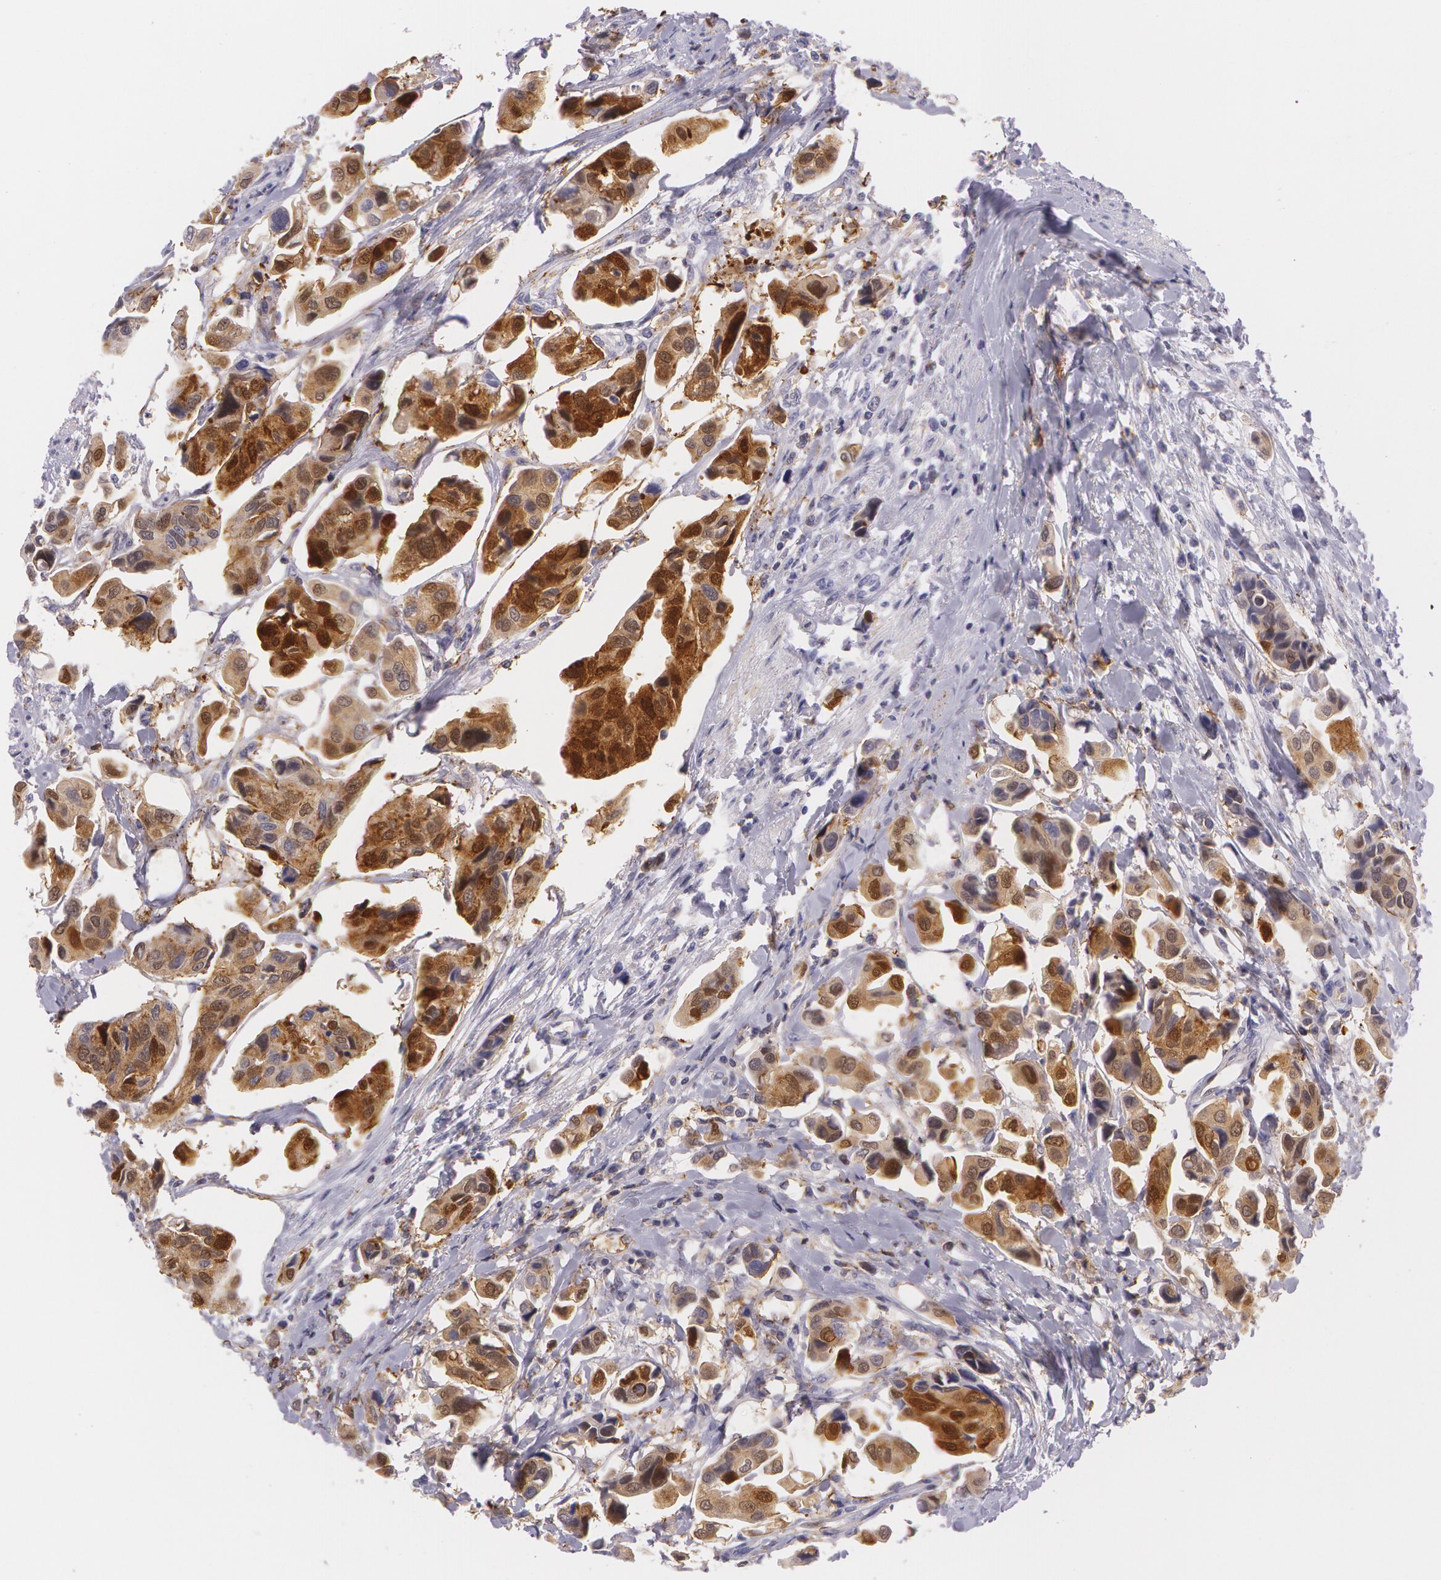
{"staining": {"intensity": "strong", "quantity": ">75%", "location": "cytoplasmic/membranous,nuclear"}, "tissue": "urothelial cancer", "cell_type": "Tumor cells", "image_type": "cancer", "snomed": [{"axis": "morphology", "description": "Adenocarcinoma, NOS"}, {"axis": "topography", "description": "Urinary bladder"}], "caption": "Immunohistochemistry (IHC) micrograph of human adenocarcinoma stained for a protein (brown), which displays high levels of strong cytoplasmic/membranous and nuclear staining in about >75% of tumor cells.", "gene": "SNCG", "patient": {"sex": "male", "age": 61}}